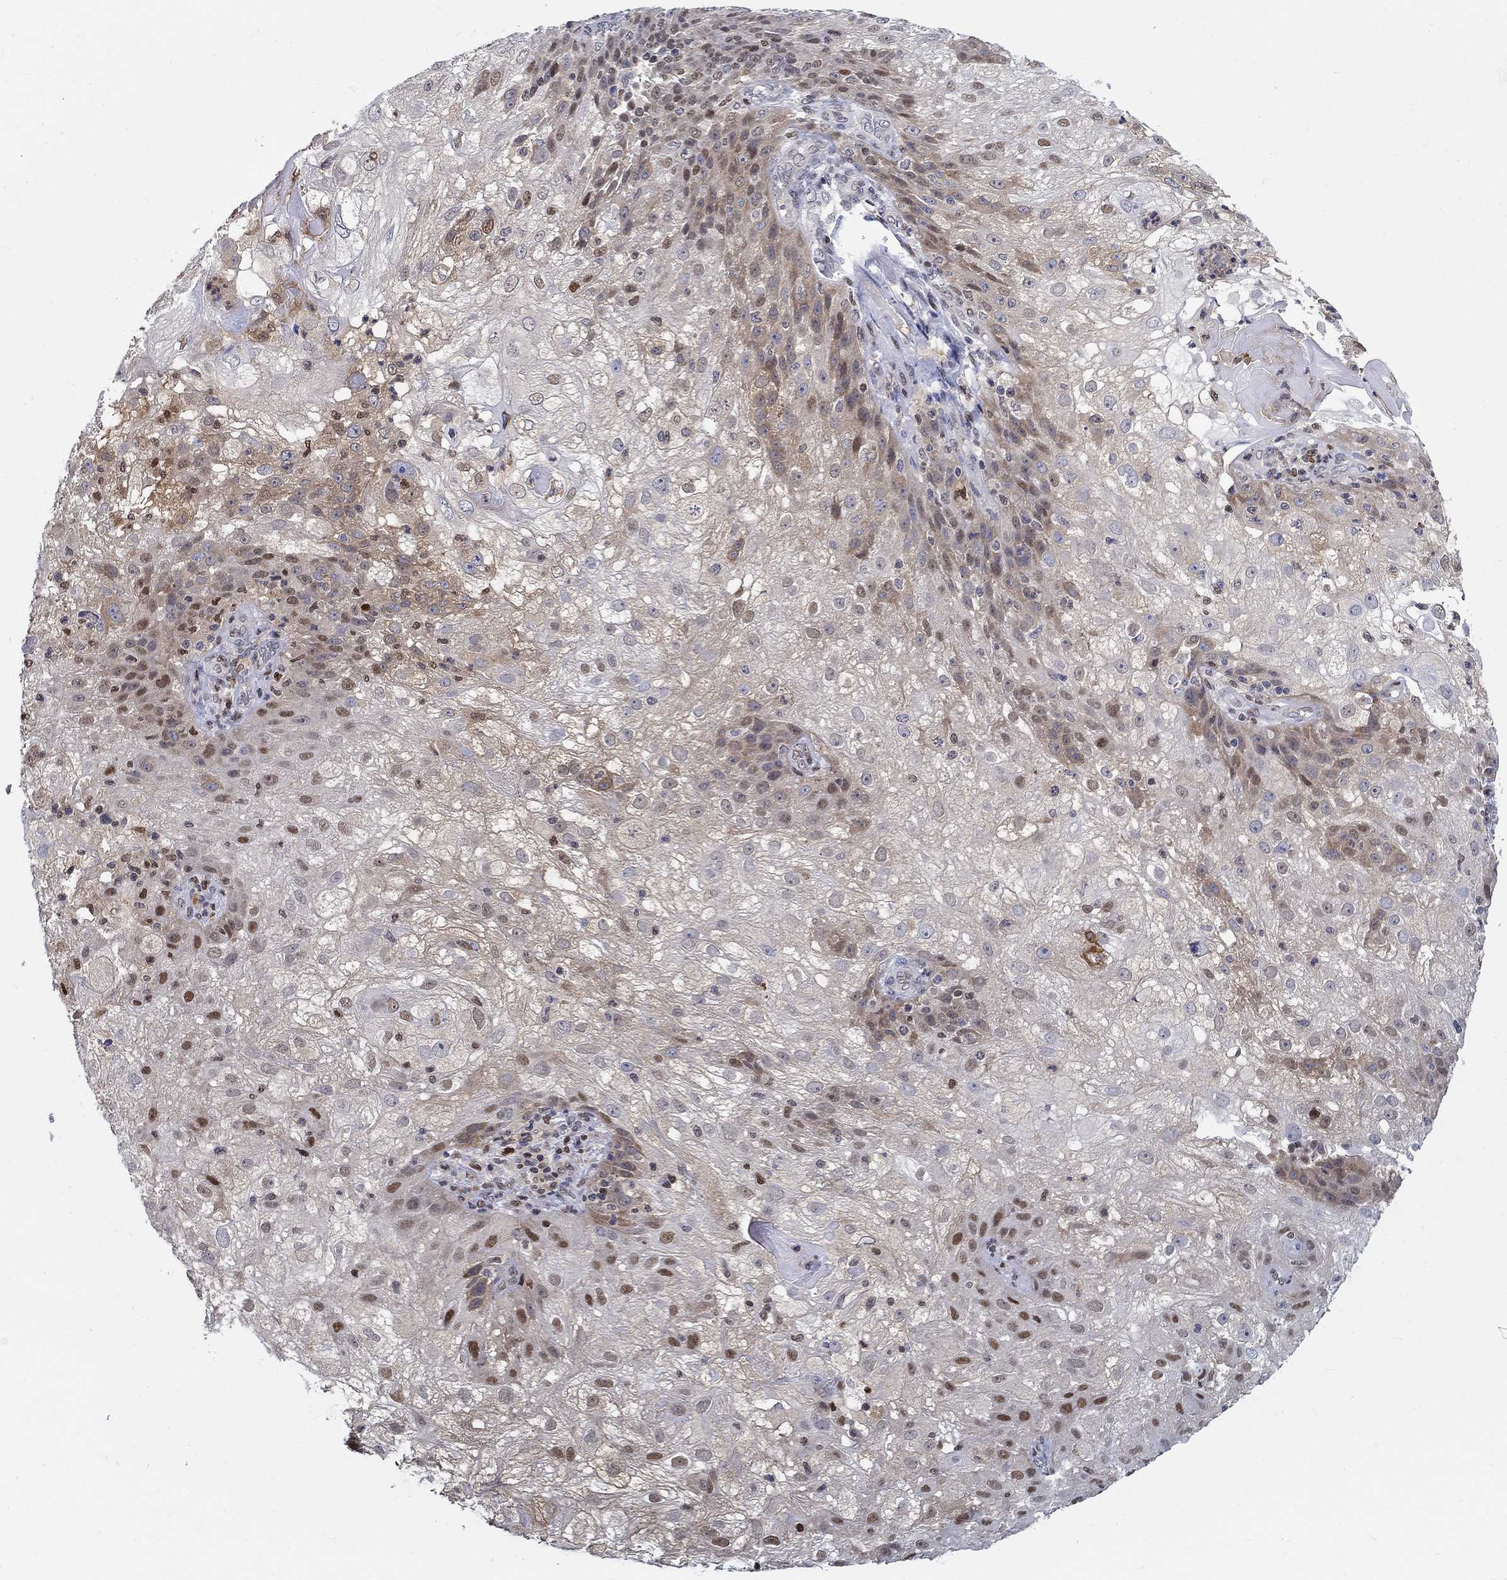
{"staining": {"intensity": "strong", "quantity": "<25%", "location": "nuclear"}, "tissue": "skin cancer", "cell_type": "Tumor cells", "image_type": "cancer", "snomed": [{"axis": "morphology", "description": "Normal tissue, NOS"}, {"axis": "morphology", "description": "Squamous cell carcinoma, NOS"}, {"axis": "topography", "description": "Skin"}], "caption": "This is an image of immunohistochemistry (IHC) staining of skin squamous cell carcinoma, which shows strong staining in the nuclear of tumor cells.", "gene": "ZNF594", "patient": {"sex": "female", "age": 83}}